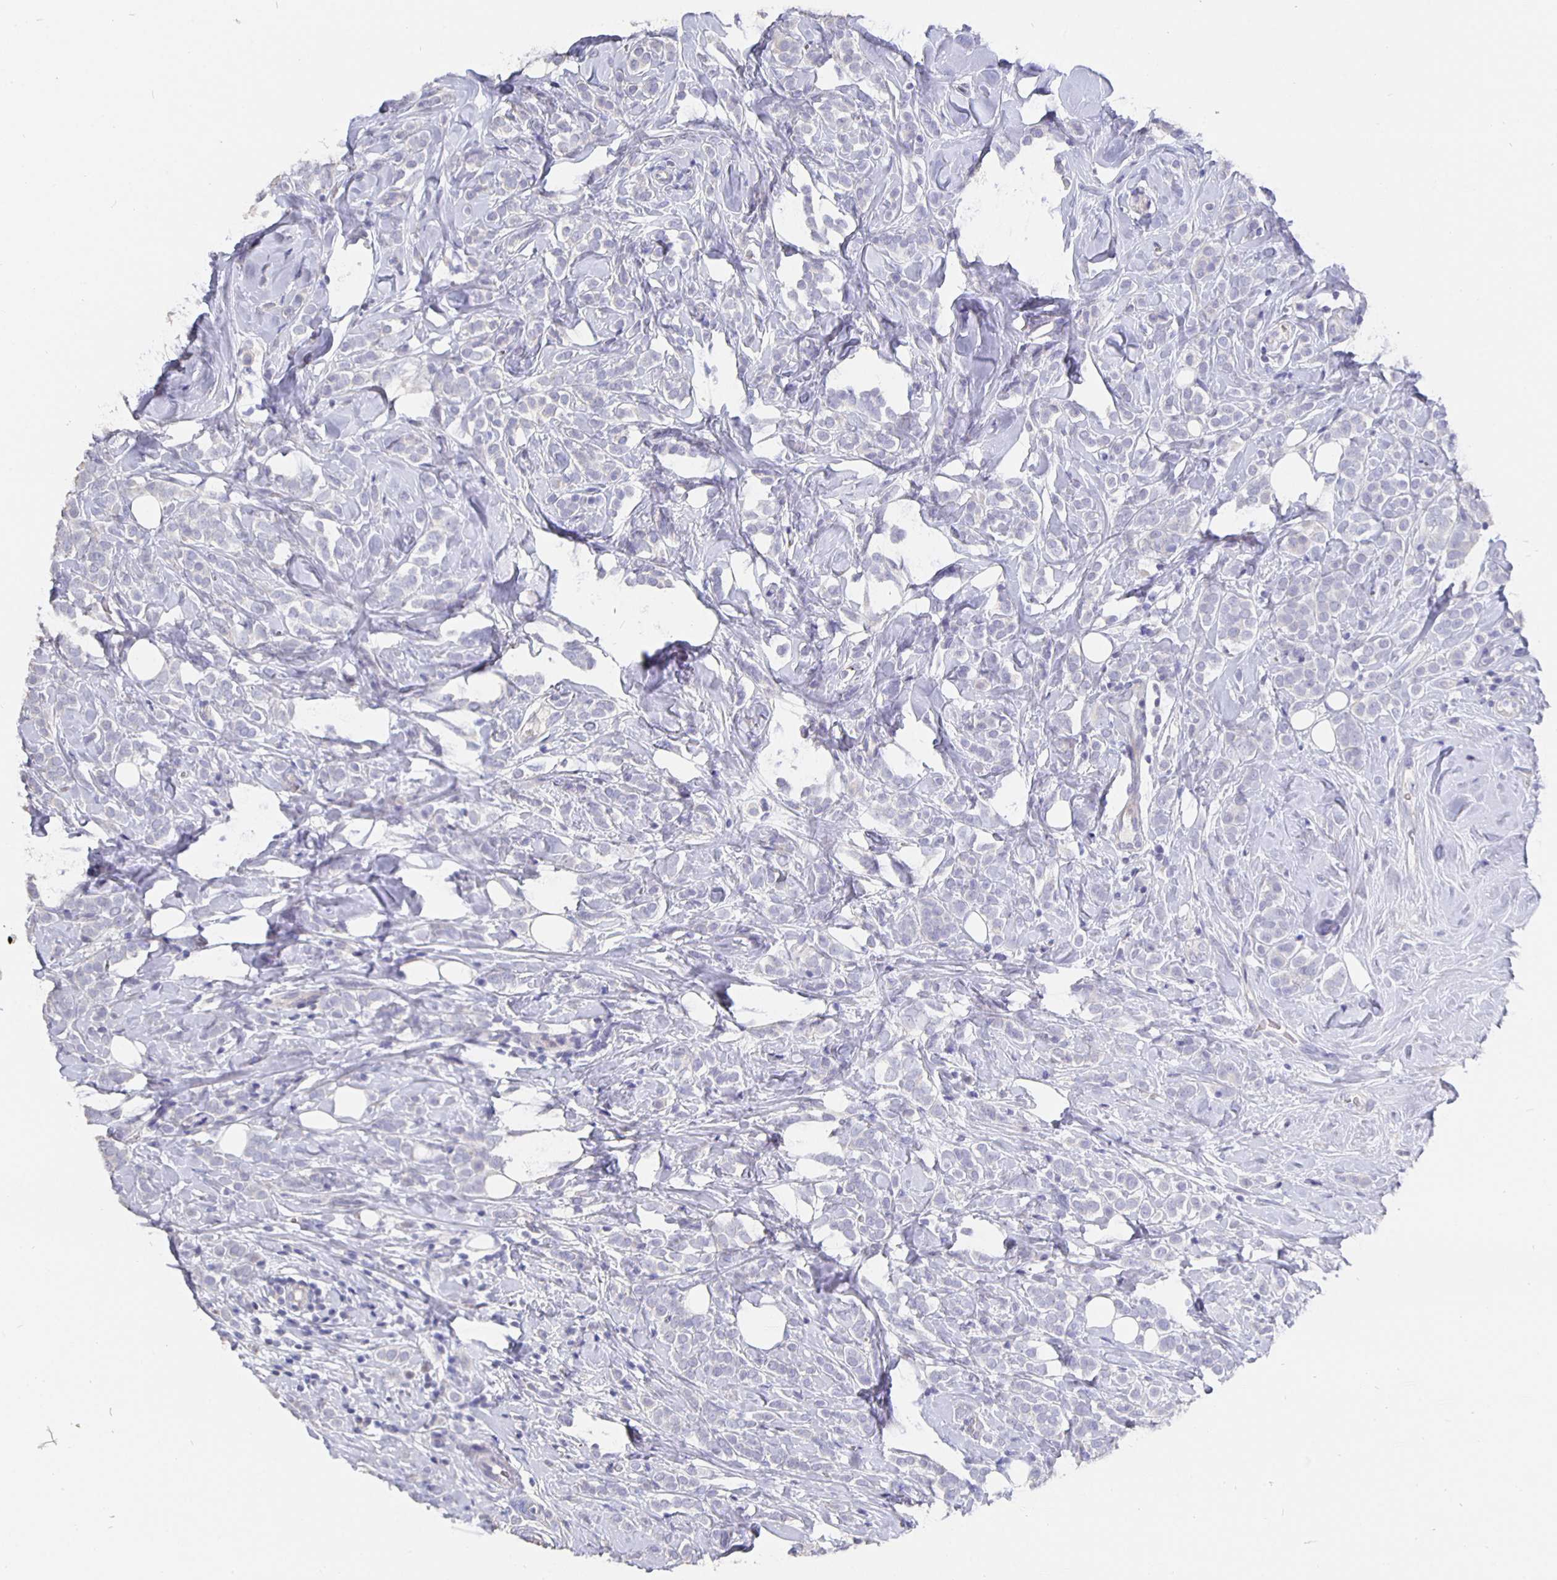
{"staining": {"intensity": "negative", "quantity": "none", "location": "none"}, "tissue": "breast cancer", "cell_type": "Tumor cells", "image_type": "cancer", "snomed": [{"axis": "morphology", "description": "Lobular carcinoma"}, {"axis": "topography", "description": "Breast"}], "caption": "DAB immunohistochemical staining of human breast cancer (lobular carcinoma) reveals no significant positivity in tumor cells.", "gene": "CFAP74", "patient": {"sex": "female", "age": 49}}